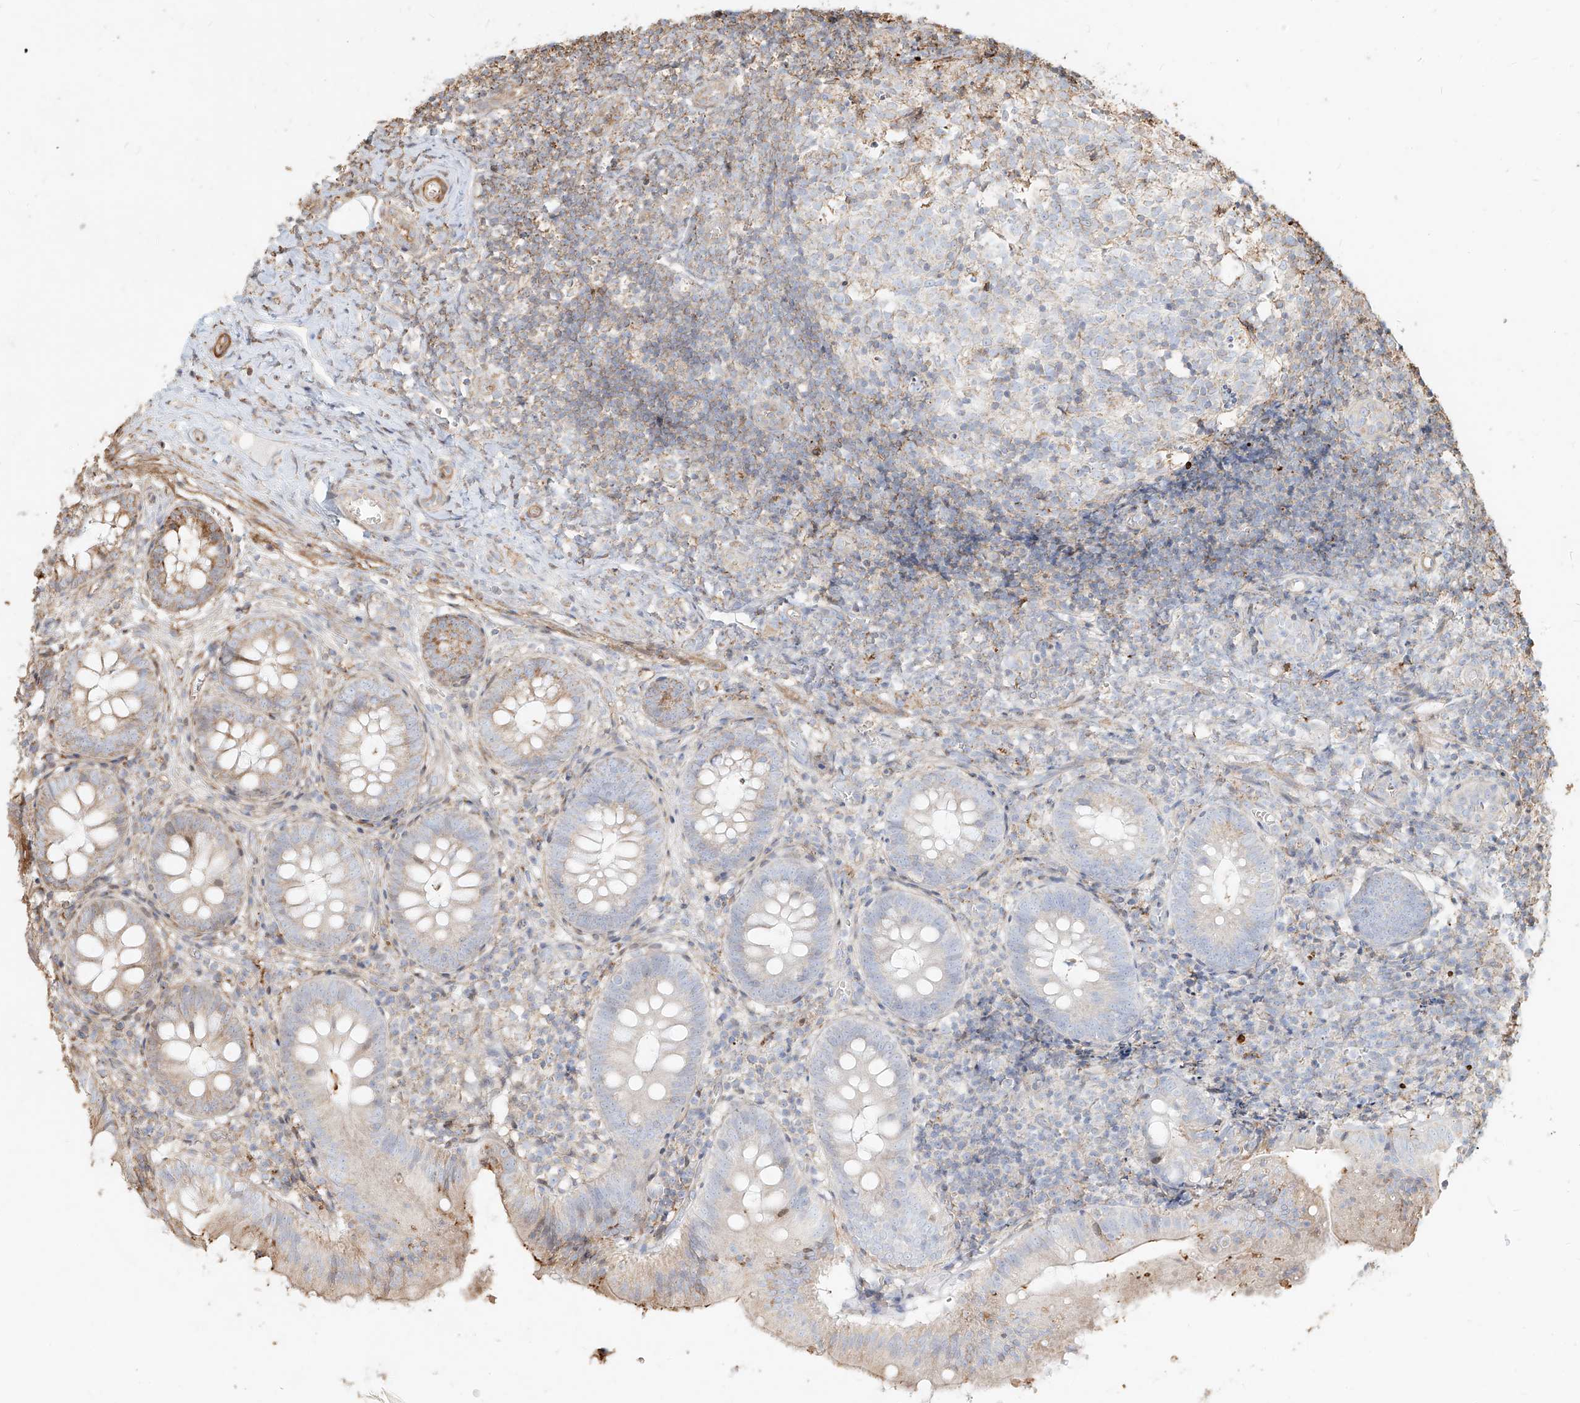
{"staining": {"intensity": "moderate", "quantity": "<25%", "location": "cytoplasmic/membranous"}, "tissue": "appendix", "cell_type": "Glandular cells", "image_type": "normal", "snomed": [{"axis": "morphology", "description": "Normal tissue, NOS"}, {"axis": "topography", "description": "Appendix"}], "caption": "This micrograph exhibits immunohistochemistry staining of benign human appendix, with low moderate cytoplasmic/membranous expression in approximately <25% of glandular cells.", "gene": "MTX2", "patient": {"sex": "male", "age": 8}}